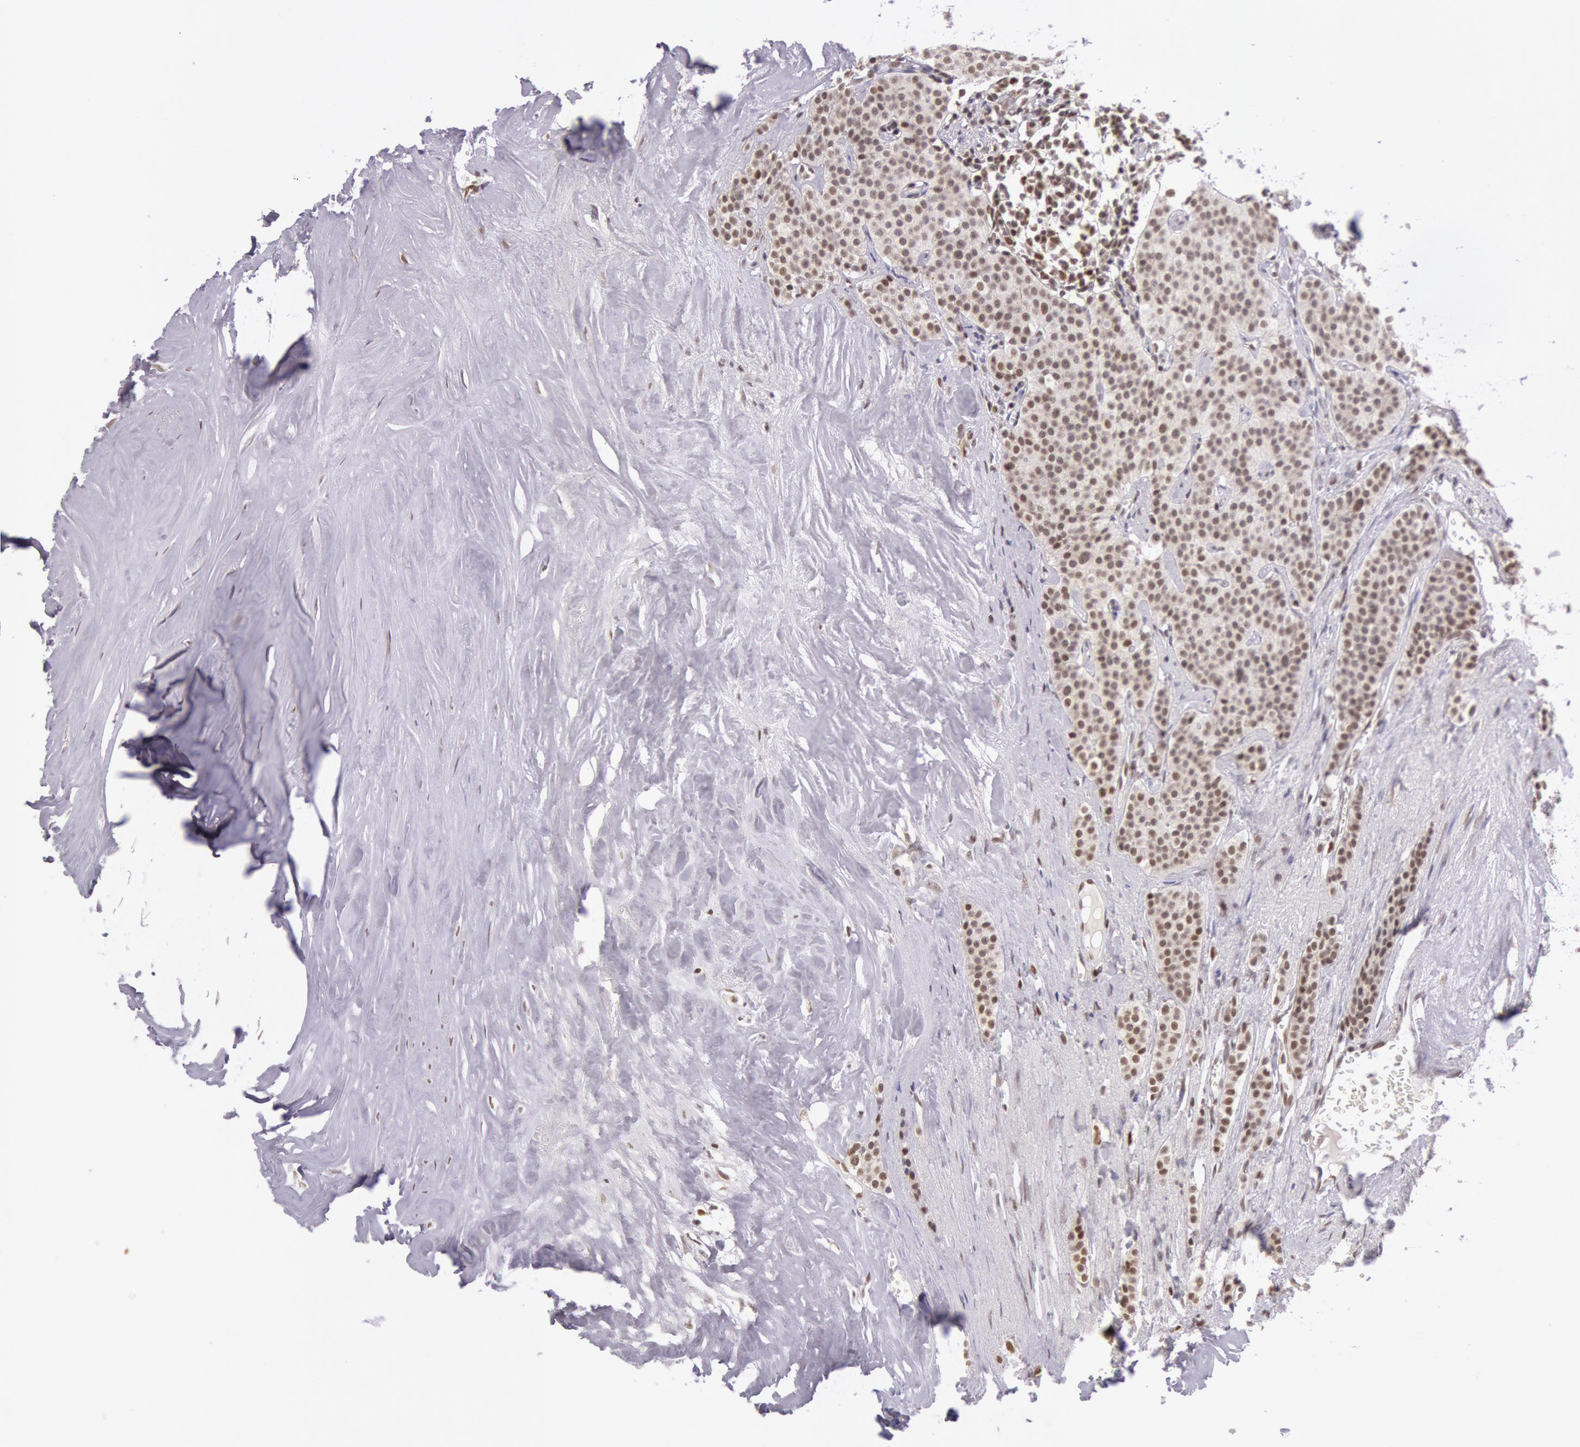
{"staining": {"intensity": "moderate", "quantity": ">75%", "location": "nuclear"}, "tissue": "carcinoid", "cell_type": "Tumor cells", "image_type": "cancer", "snomed": [{"axis": "morphology", "description": "Carcinoid, malignant, NOS"}, {"axis": "topography", "description": "Small intestine"}], "caption": "There is medium levels of moderate nuclear positivity in tumor cells of carcinoid (malignant), as demonstrated by immunohistochemical staining (brown color).", "gene": "ESS2", "patient": {"sex": "male", "age": 63}}